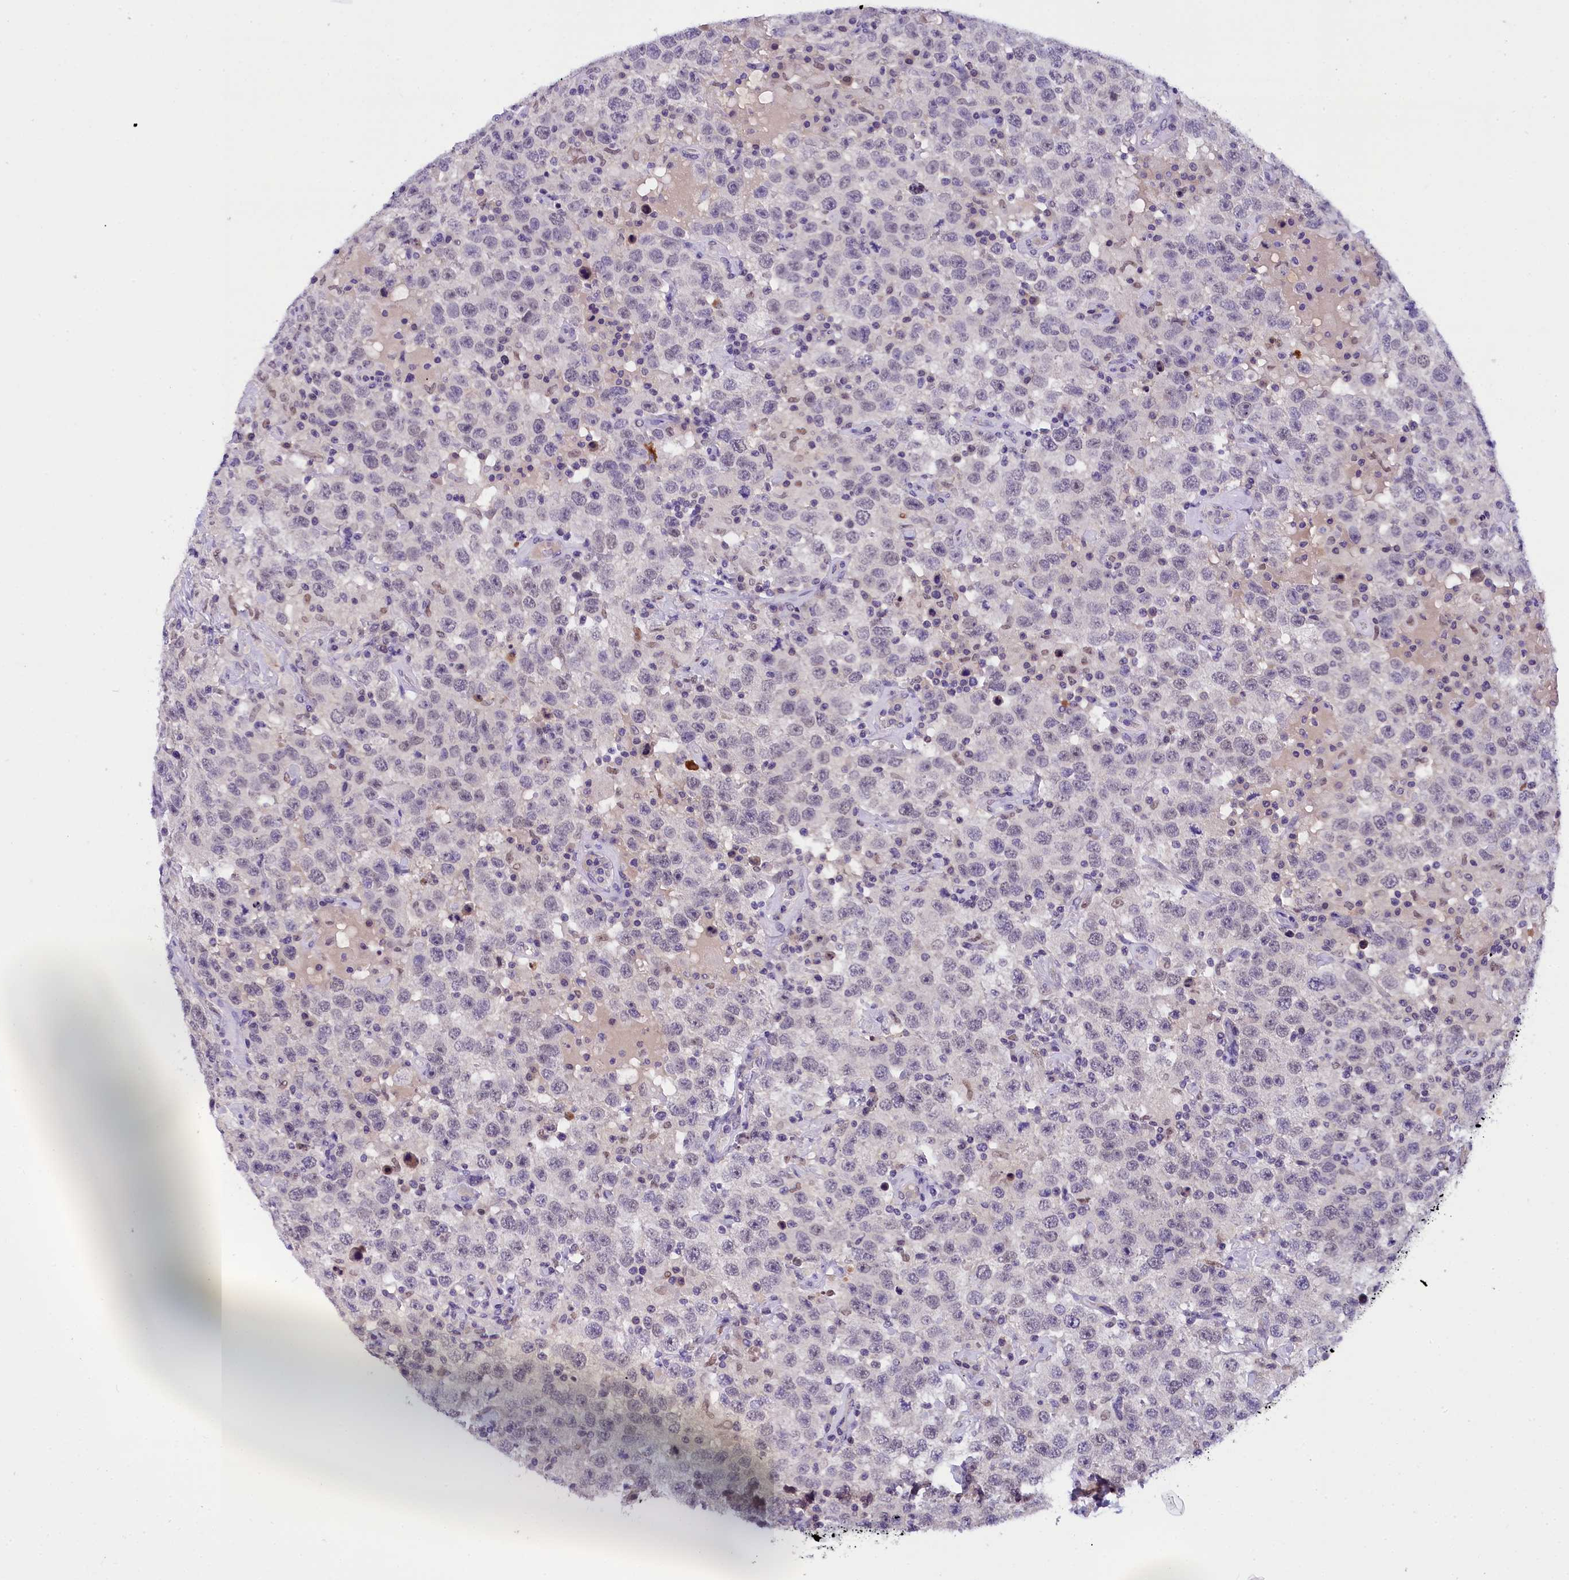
{"staining": {"intensity": "negative", "quantity": "none", "location": "none"}, "tissue": "testis cancer", "cell_type": "Tumor cells", "image_type": "cancer", "snomed": [{"axis": "morphology", "description": "Seminoma, NOS"}, {"axis": "topography", "description": "Testis"}], "caption": "Immunohistochemistry (IHC) image of neoplastic tissue: seminoma (testis) stained with DAB reveals no significant protein positivity in tumor cells. (Immunohistochemistry (IHC), brightfield microscopy, high magnification).", "gene": "IQCN", "patient": {"sex": "male", "age": 41}}